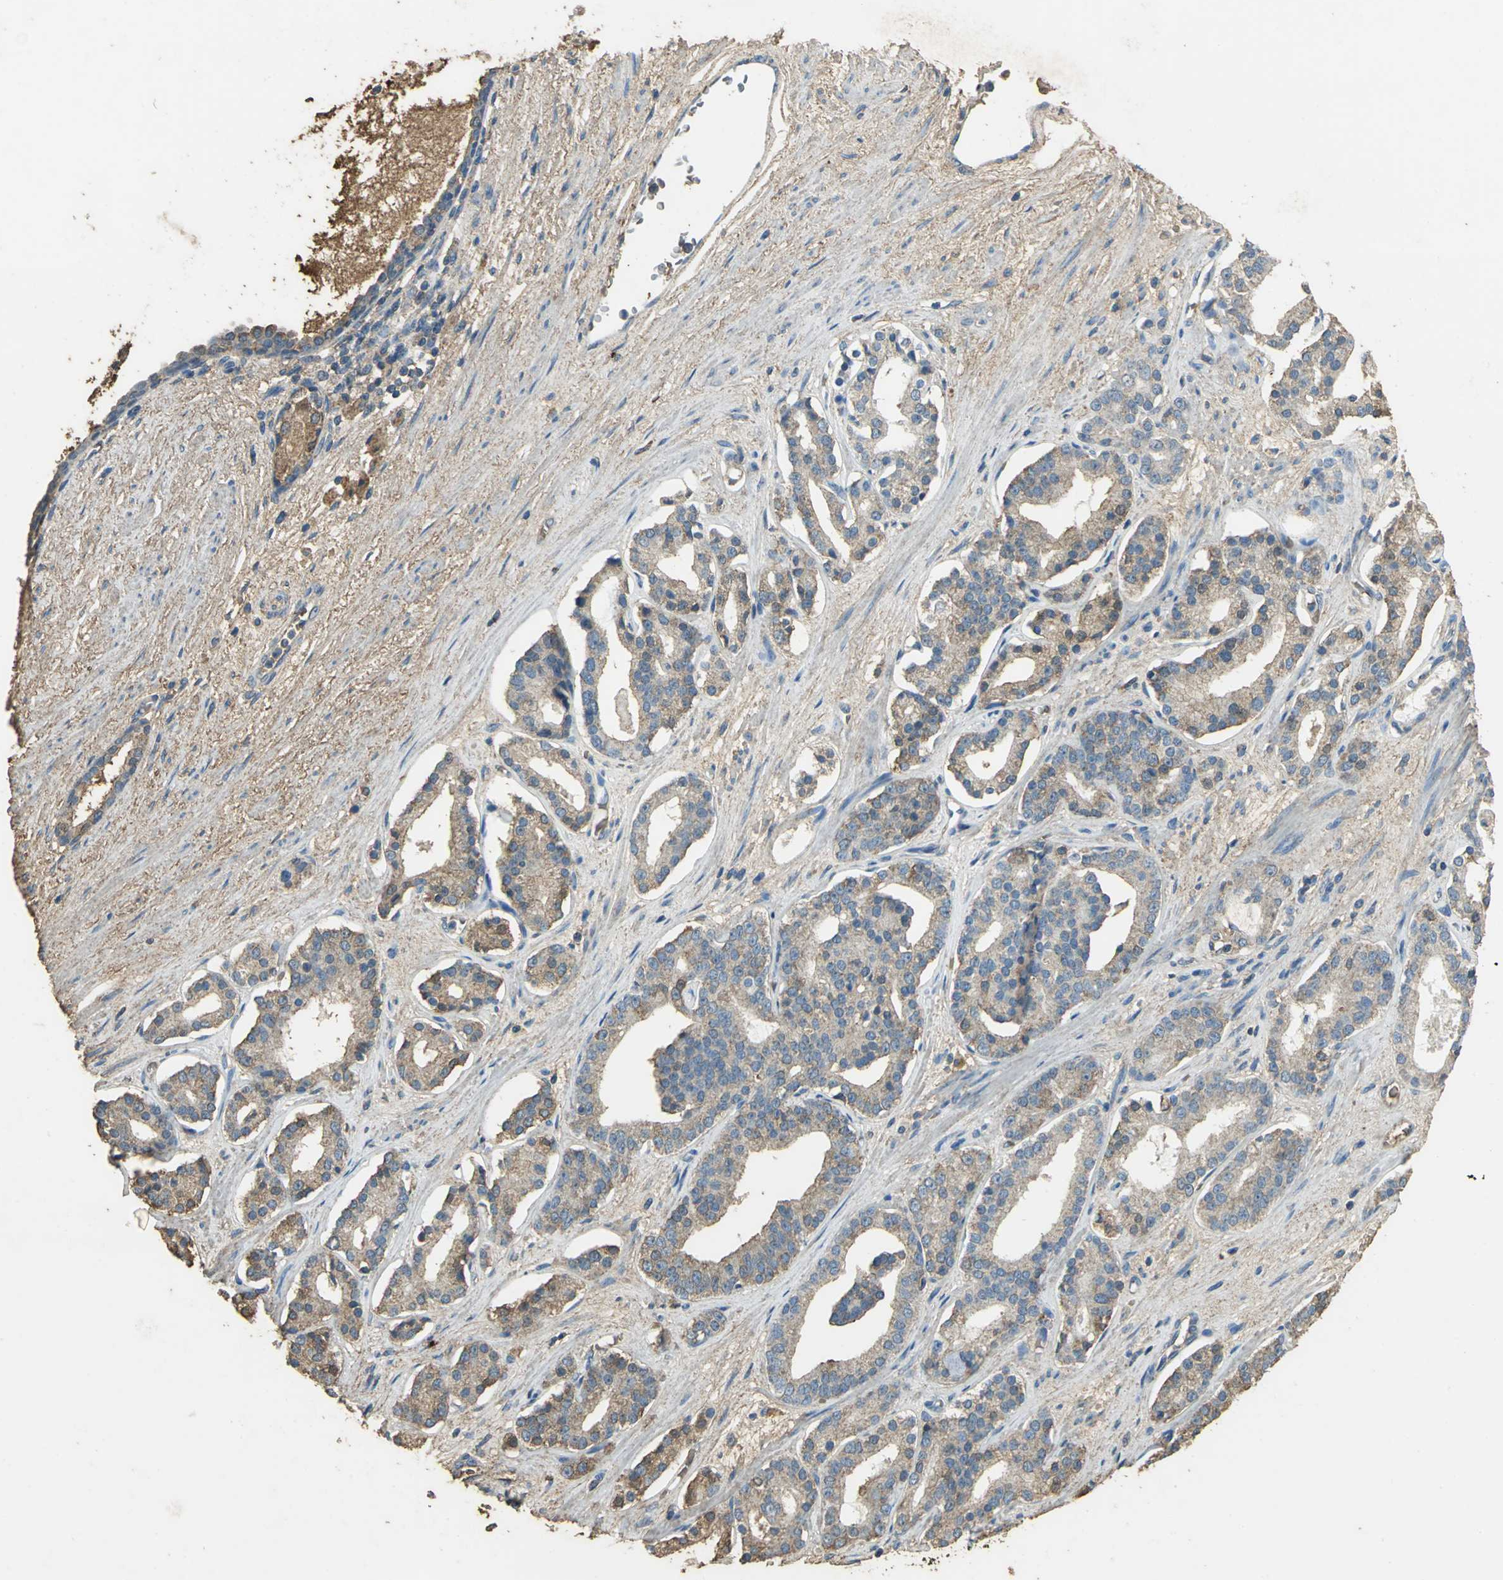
{"staining": {"intensity": "weak", "quantity": ">75%", "location": "cytoplasmic/membranous"}, "tissue": "prostate cancer", "cell_type": "Tumor cells", "image_type": "cancer", "snomed": [{"axis": "morphology", "description": "Adenocarcinoma, Low grade"}, {"axis": "topography", "description": "Prostate"}], "caption": "Immunohistochemical staining of human prostate cancer (adenocarcinoma (low-grade)) reveals low levels of weak cytoplasmic/membranous protein positivity in about >75% of tumor cells.", "gene": "TRAPPC2", "patient": {"sex": "male", "age": 63}}